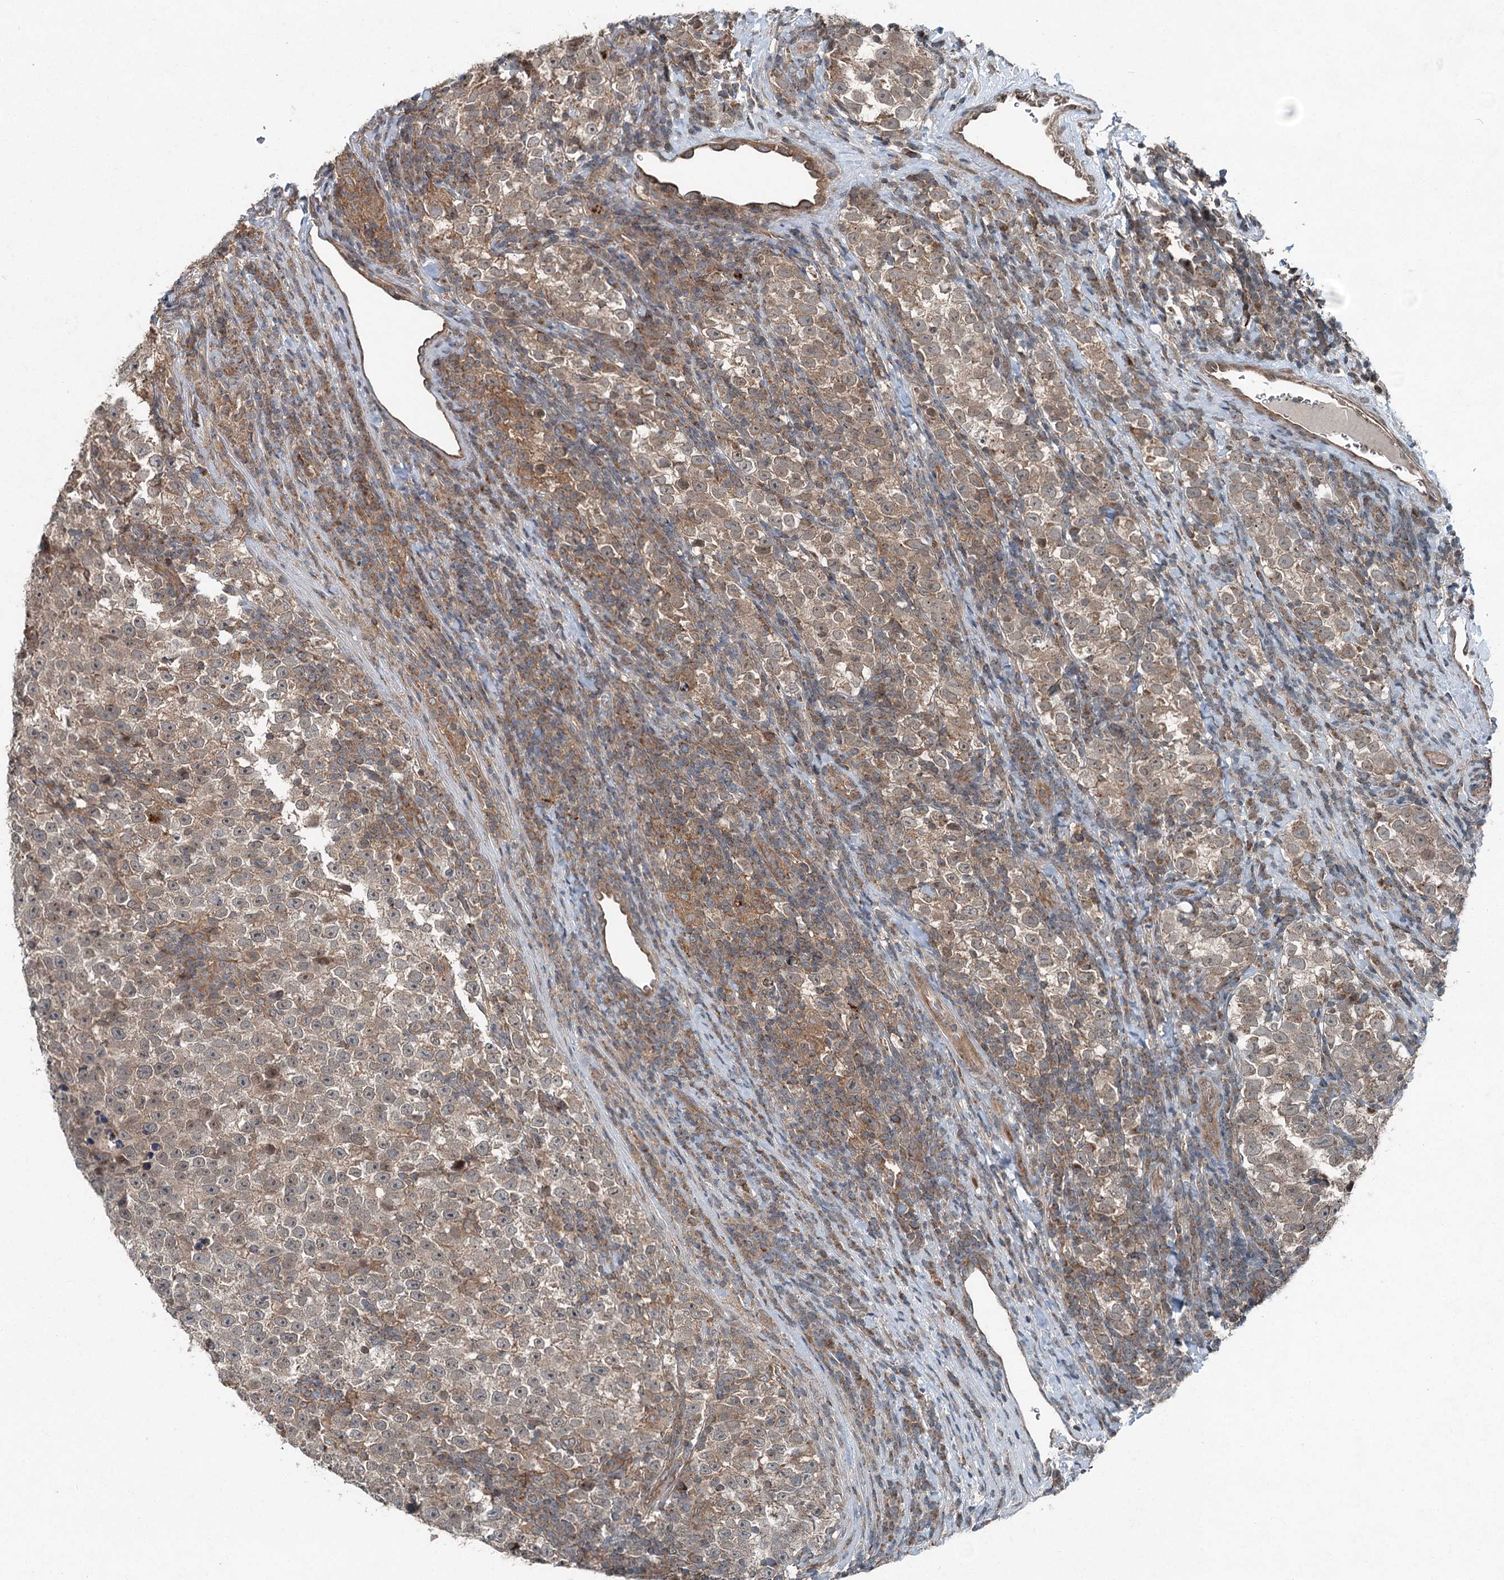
{"staining": {"intensity": "weak", "quantity": ">75%", "location": "cytoplasmic/membranous"}, "tissue": "testis cancer", "cell_type": "Tumor cells", "image_type": "cancer", "snomed": [{"axis": "morphology", "description": "Normal tissue, NOS"}, {"axis": "morphology", "description": "Seminoma, NOS"}, {"axis": "topography", "description": "Testis"}], "caption": "High-power microscopy captured an immunohistochemistry (IHC) photomicrograph of testis seminoma, revealing weak cytoplasmic/membranous expression in about >75% of tumor cells.", "gene": "SKIC3", "patient": {"sex": "male", "age": 43}}